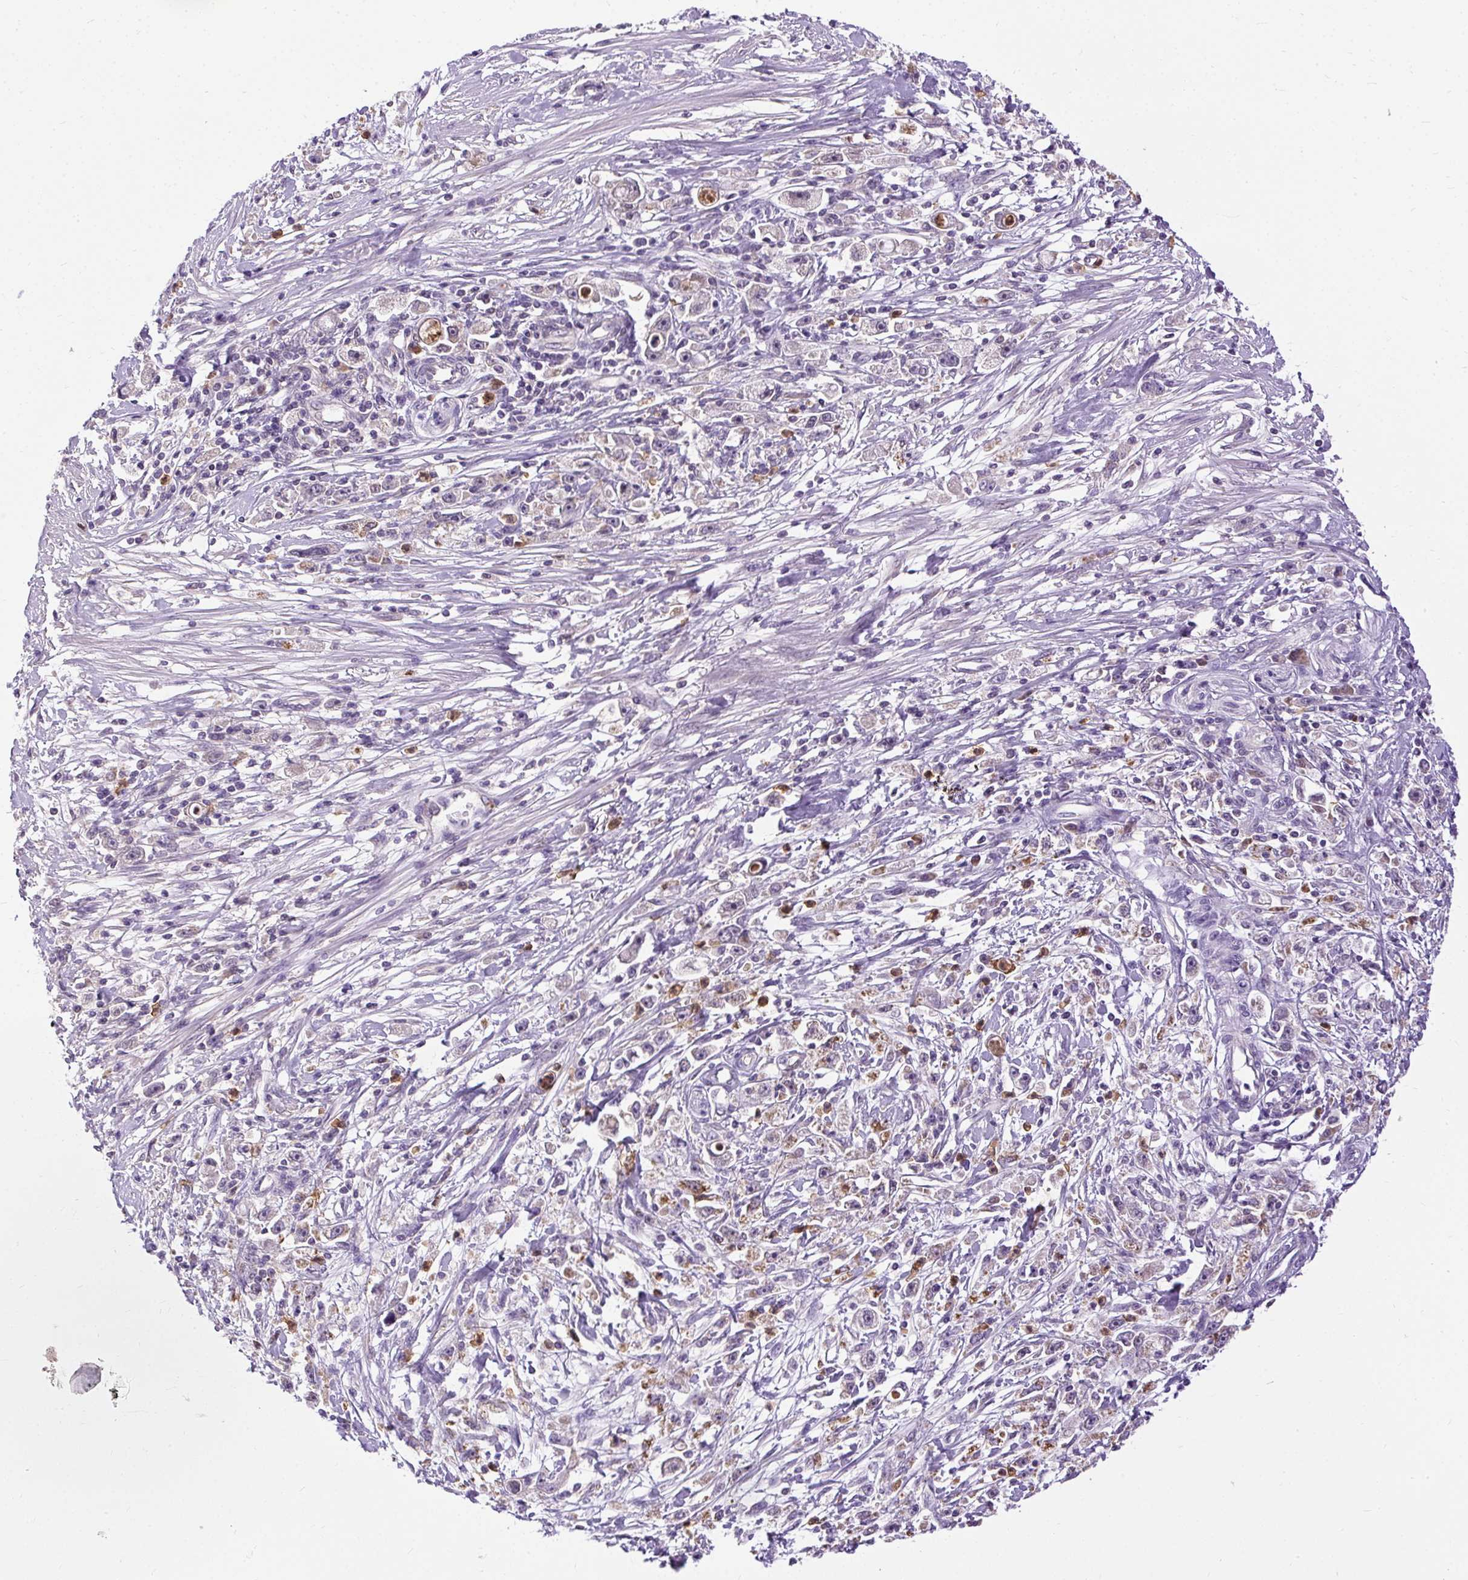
{"staining": {"intensity": "negative", "quantity": "none", "location": "none"}, "tissue": "stomach cancer", "cell_type": "Tumor cells", "image_type": "cancer", "snomed": [{"axis": "morphology", "description": "Adenocarcinoma, NOS"}, {"axis": "topography", "description": "Stomach"}], "caption": "This is an immunohistochemistry (IHC) image of human stomach cancer (adenocarcinoma). There is no expression in tumor cells.", "gene": "CTTNBP2", "patient": {"sex": "female", "age": 59}}